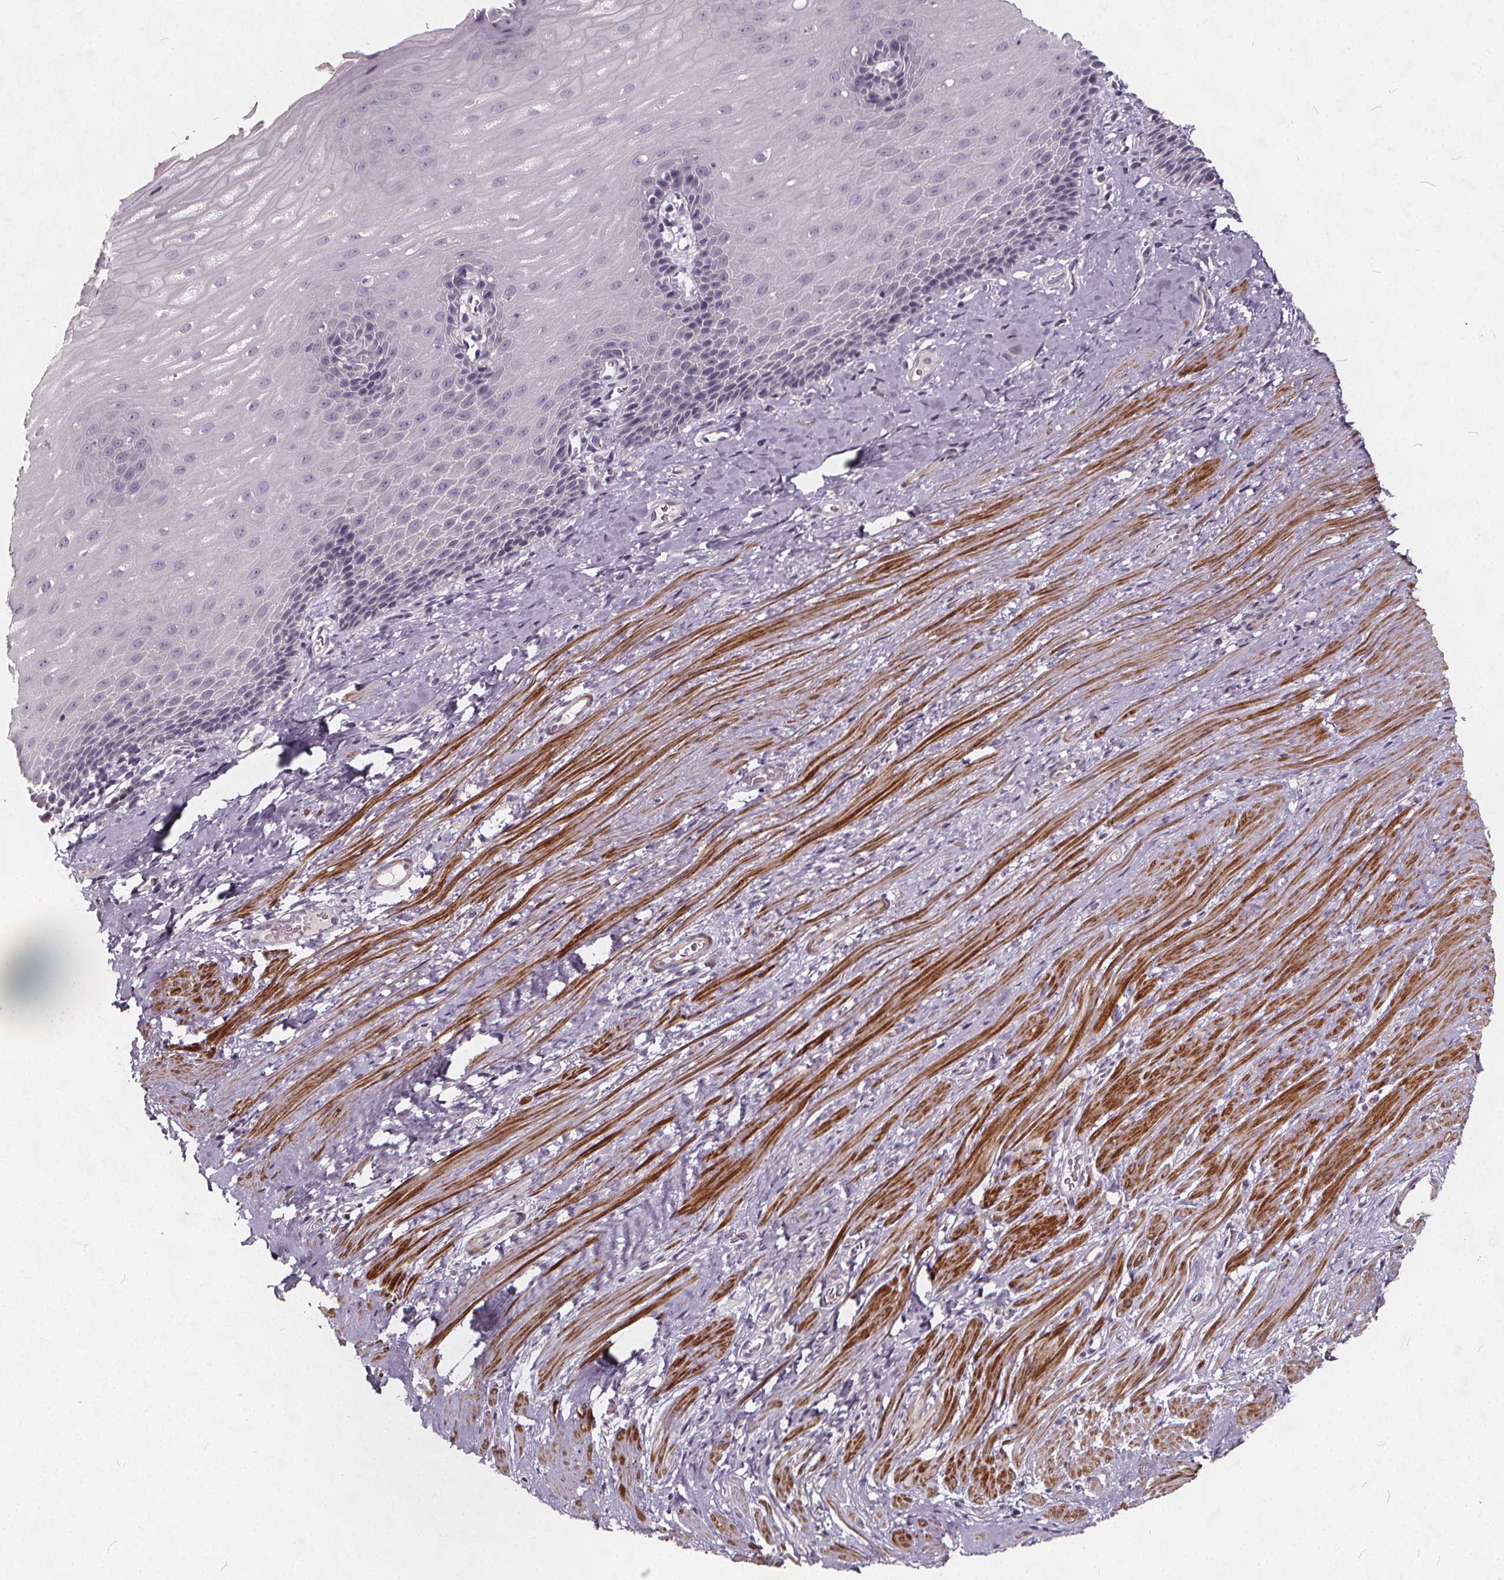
{"staining": {"intensity": "negative", "quantity": "none", "location": "none"}, "tissue": "esophagus", "cell_type": "Squamous epithelial cells", "image_type": "normal", "snomed": [{"axis": "morphology", "description": "Normal tissue, NOS"}, {"axis": "topography", "description": "Esophagus"}], "caption": "This is an IHC image of unremarkable esophagus. There is no expression in squamous epithelial cells.", "gene": "TSPAN14", "patient": {"sex": "male", "age": 64}}